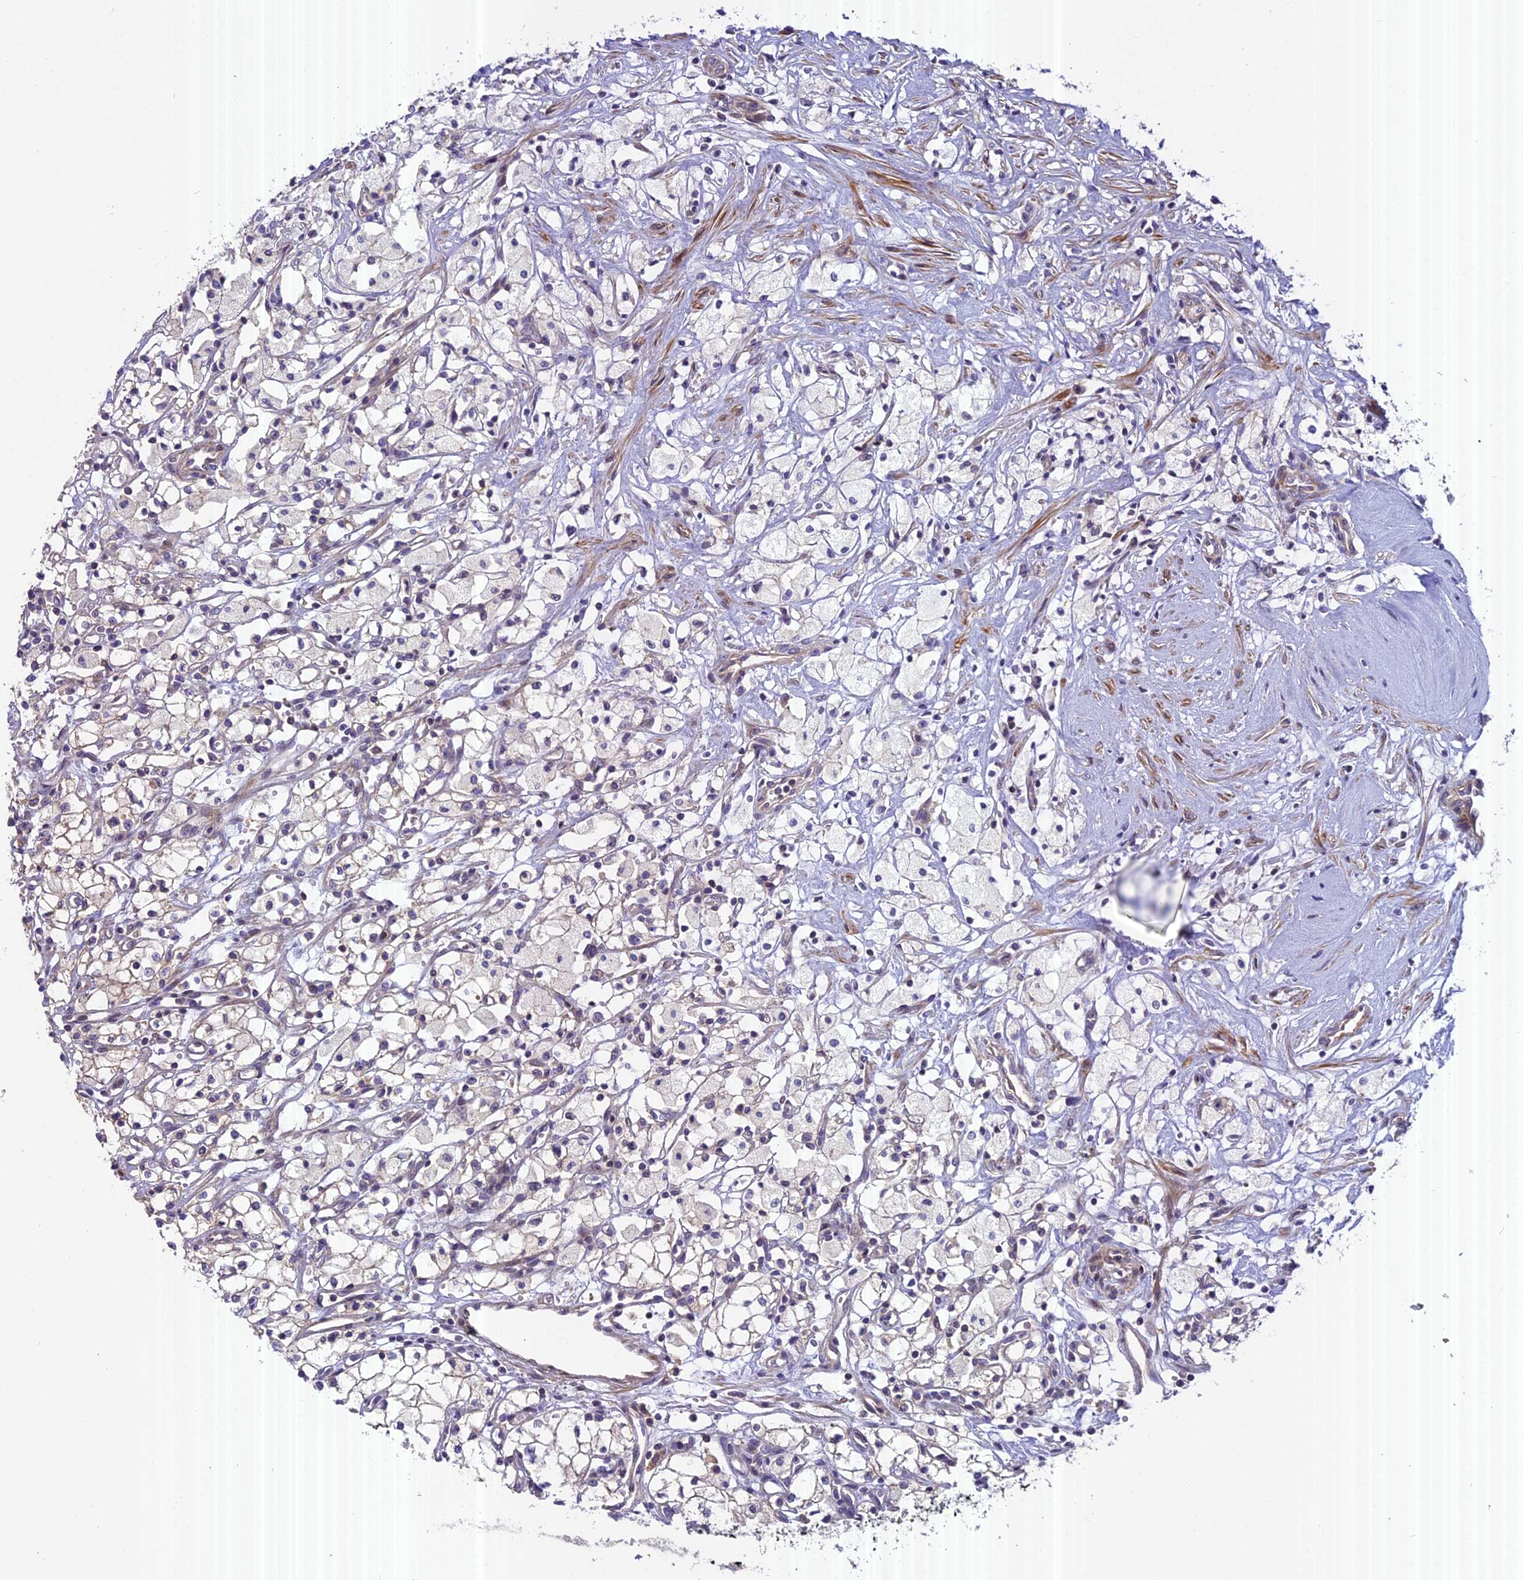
{"staining": {"intensity": "negative", "quantity": "none", "location": "none"}, "tissue": "renal cancer", "cell_type": "Tumor cells", "image_type": "cancer", "snomed": [{"axis": "morphology", "description": "Adenocarcinoma, NOS"}, {"axis": "topography", "description": "Kidney"}], "caption": "Tumor cells are negative for protein expression in human renal cancer. Brightfield microscopy of IHC stained with DAB (3,3'-diaminobenzidine) (brown) and hematoxylin (blue), captured at high magnification.", "gene": "FAM98C", "patient": {"sex": "male", "age": 59}}